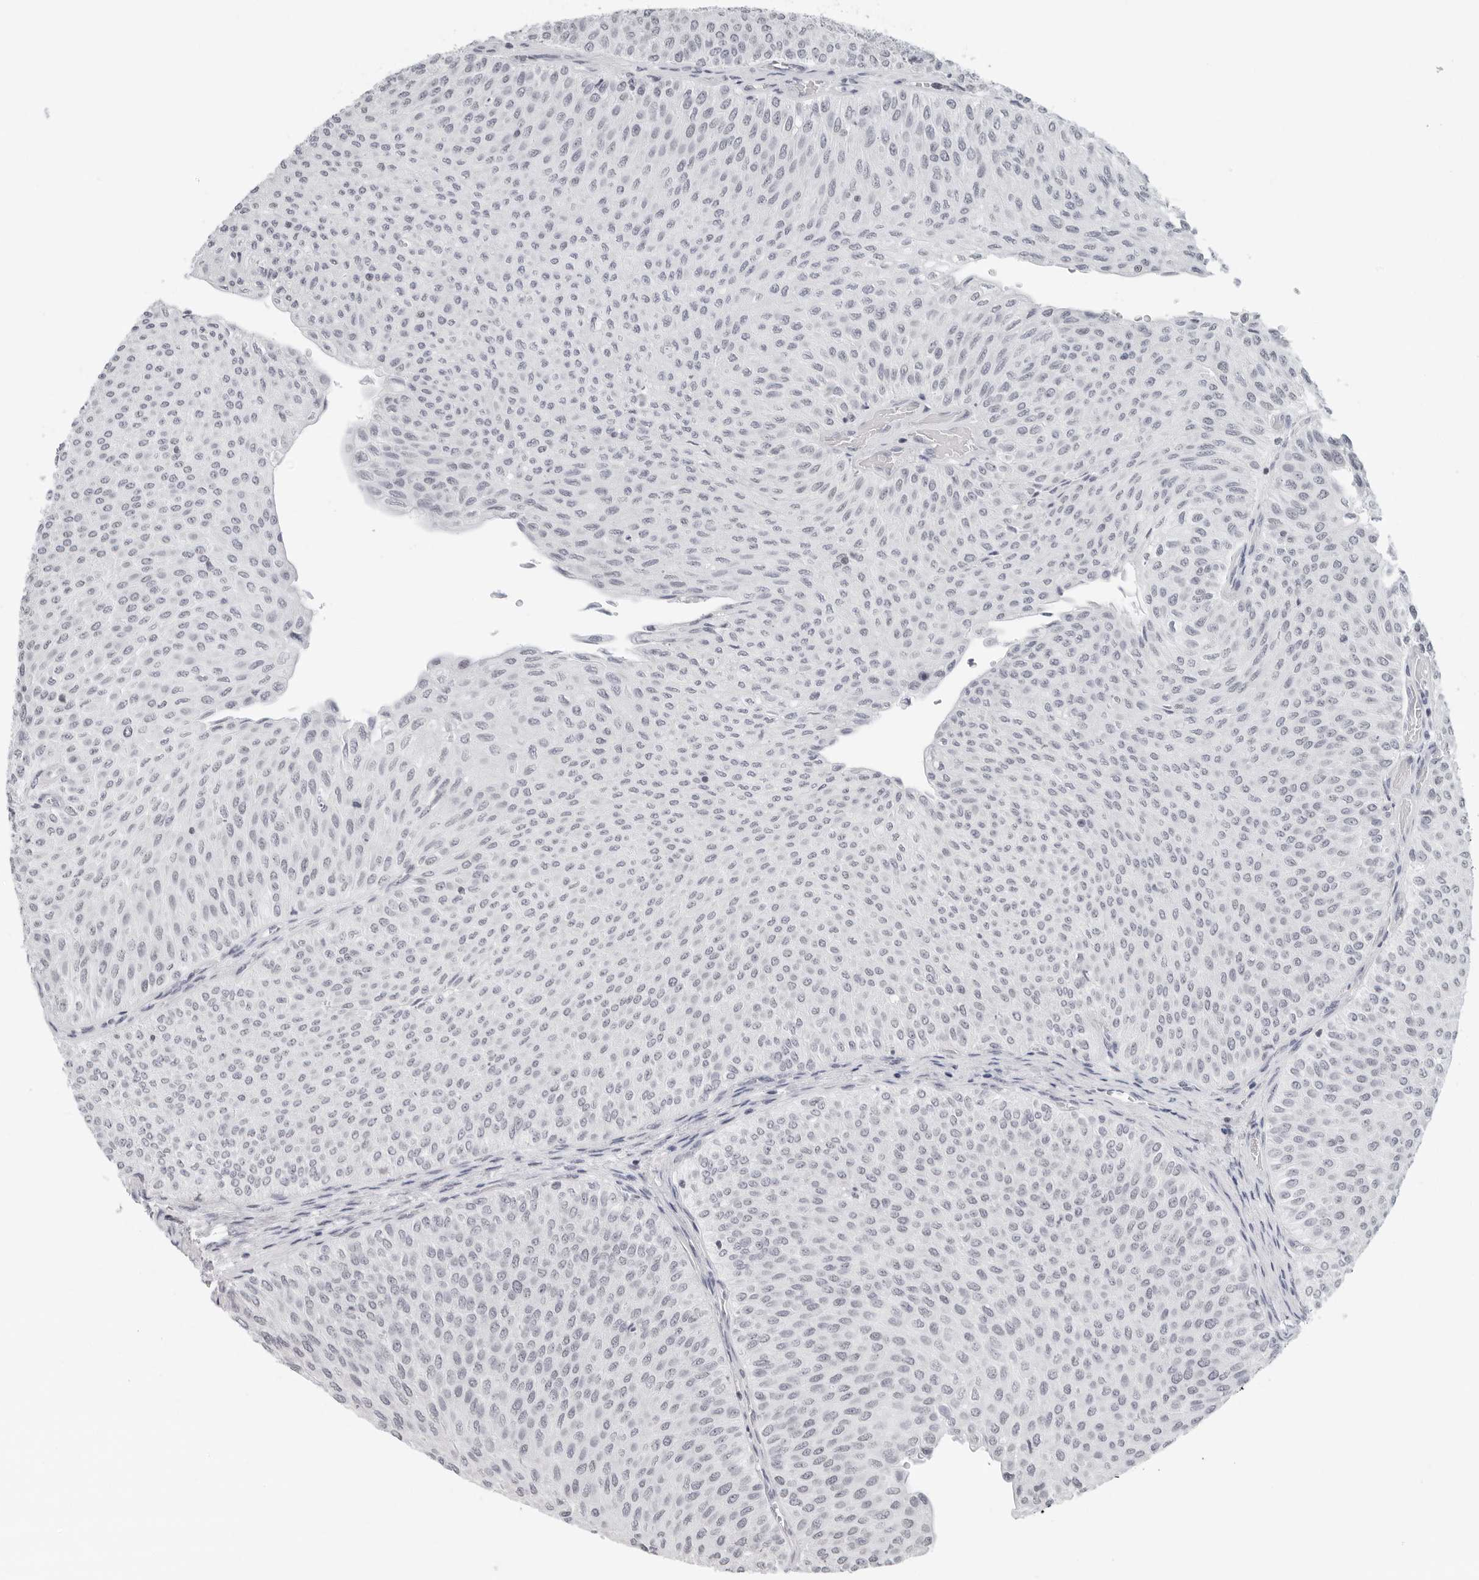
{"staining": {"intensity": "negative", "quantity": "none", "location": "none"}, "tissue": "urothelial cancer", "cell_type": "Tumor cells", "image_type": "cancer", "snomed": [{"axis": "morphology", "description": "Urothelial carcinoma, Low grade"}, {"axis": "topography", "description": "Urinary bladder"}], "caption": "There is no significant positivity in tumor cells of low-grade urothelial carcinoma. Brightfield microscopy of immunohistochemistry stained with DAB (brown) and hematoxylin (blue), captured at high magnification.", "gene": "FLG2", "patient": {"sex": "male", "age": 78}}